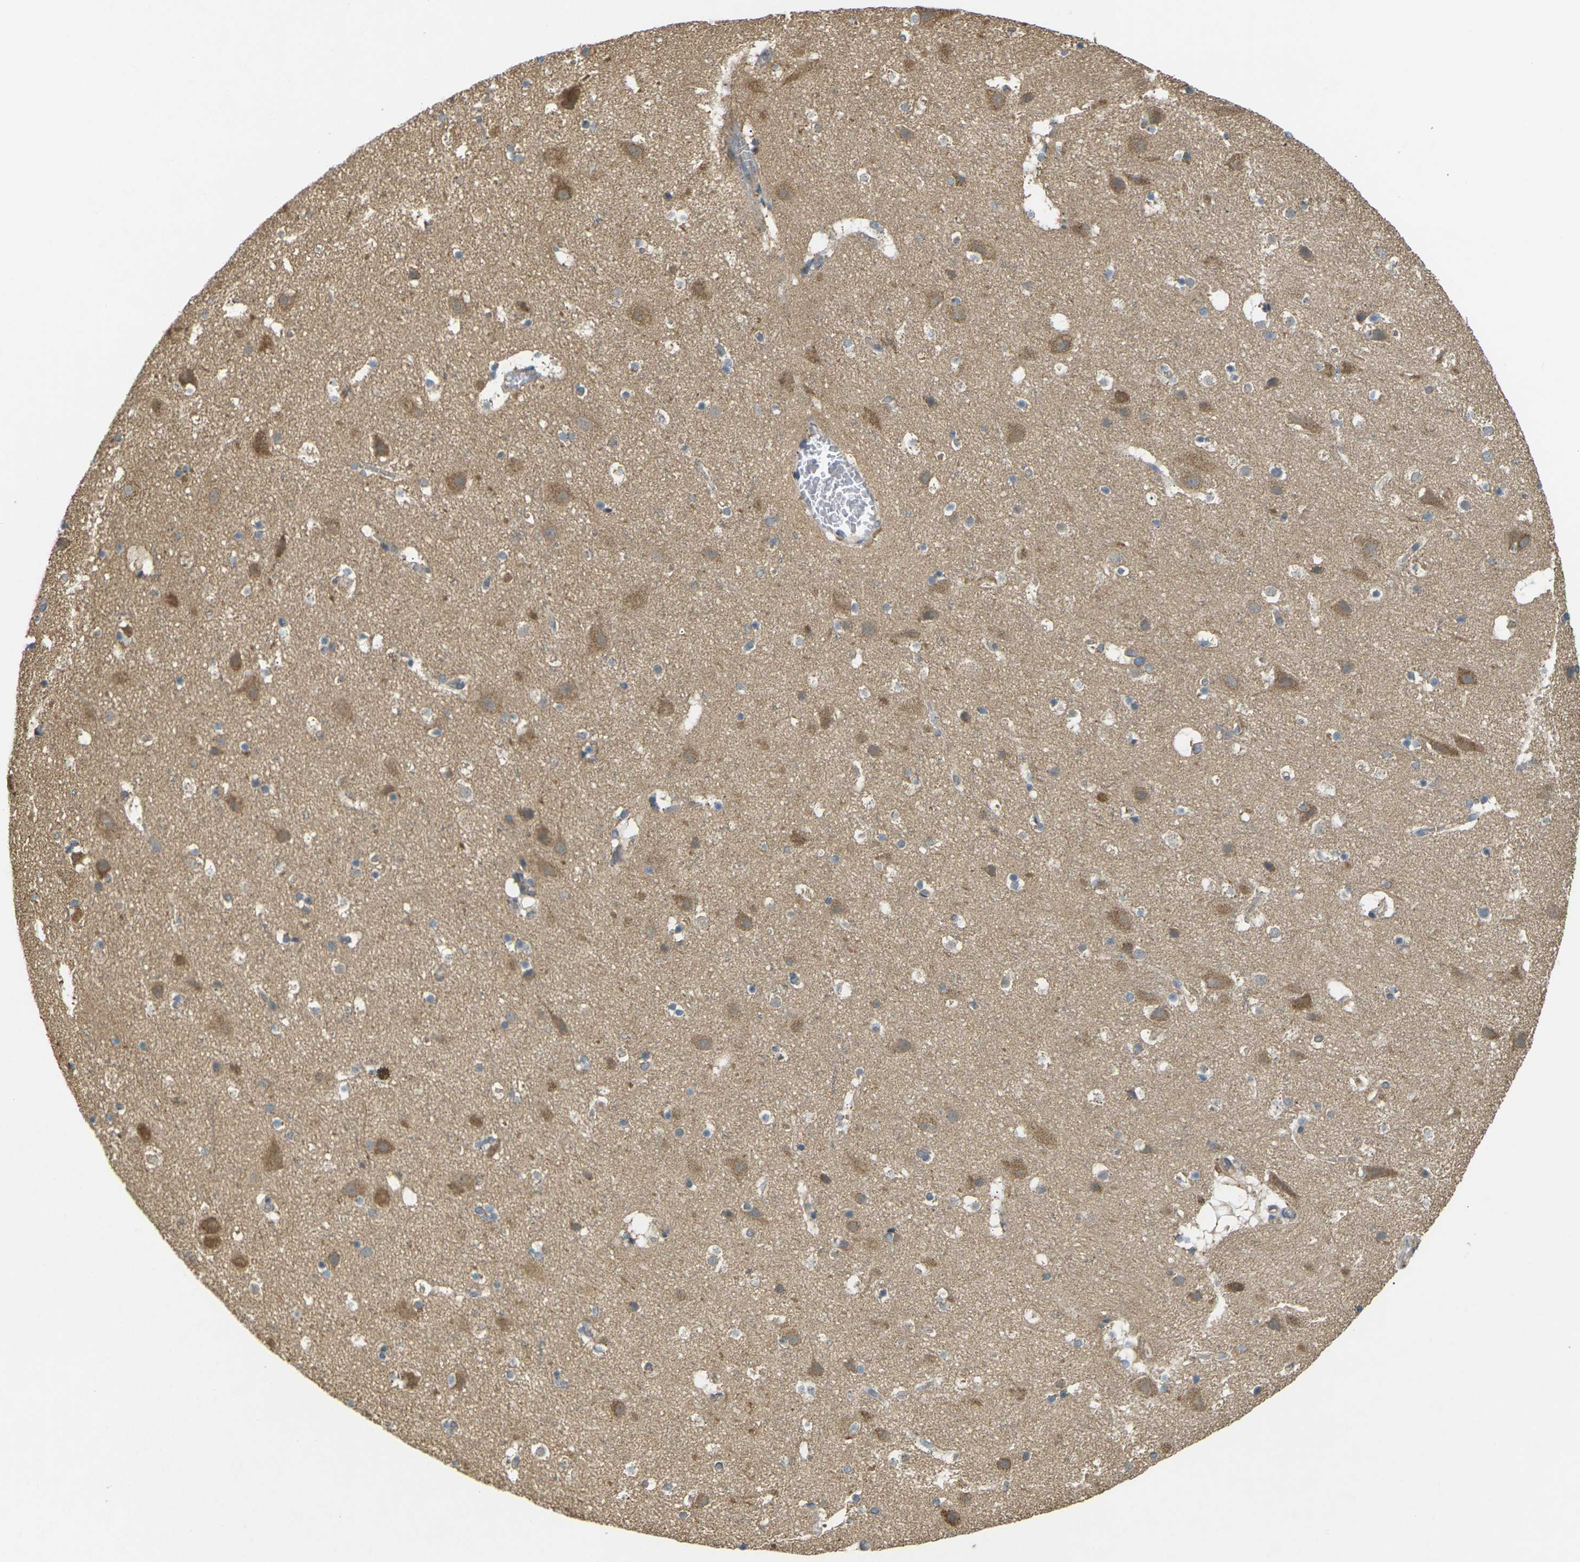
{"staining": {"intensity": "weak", "quantity": ">75%", "location": "cytoplasmic/membranous"}, "tissue": "cerebral cortex", "cell_type": "Endothelial cells", "image_type": "normal", "snomed": [{"axis": "morphology", "description": "Normal tissue, NOS"}, {"axis": "topography", "description": "Cerebral cortex"}], "caption": "The image displays a brown stain indicating the presence of a protein in the cytoplasmic/membranous of endothelial cells in cerebral cortex.", "gene": "KSR1", "patient": {"sex": "male", "age": 45}}